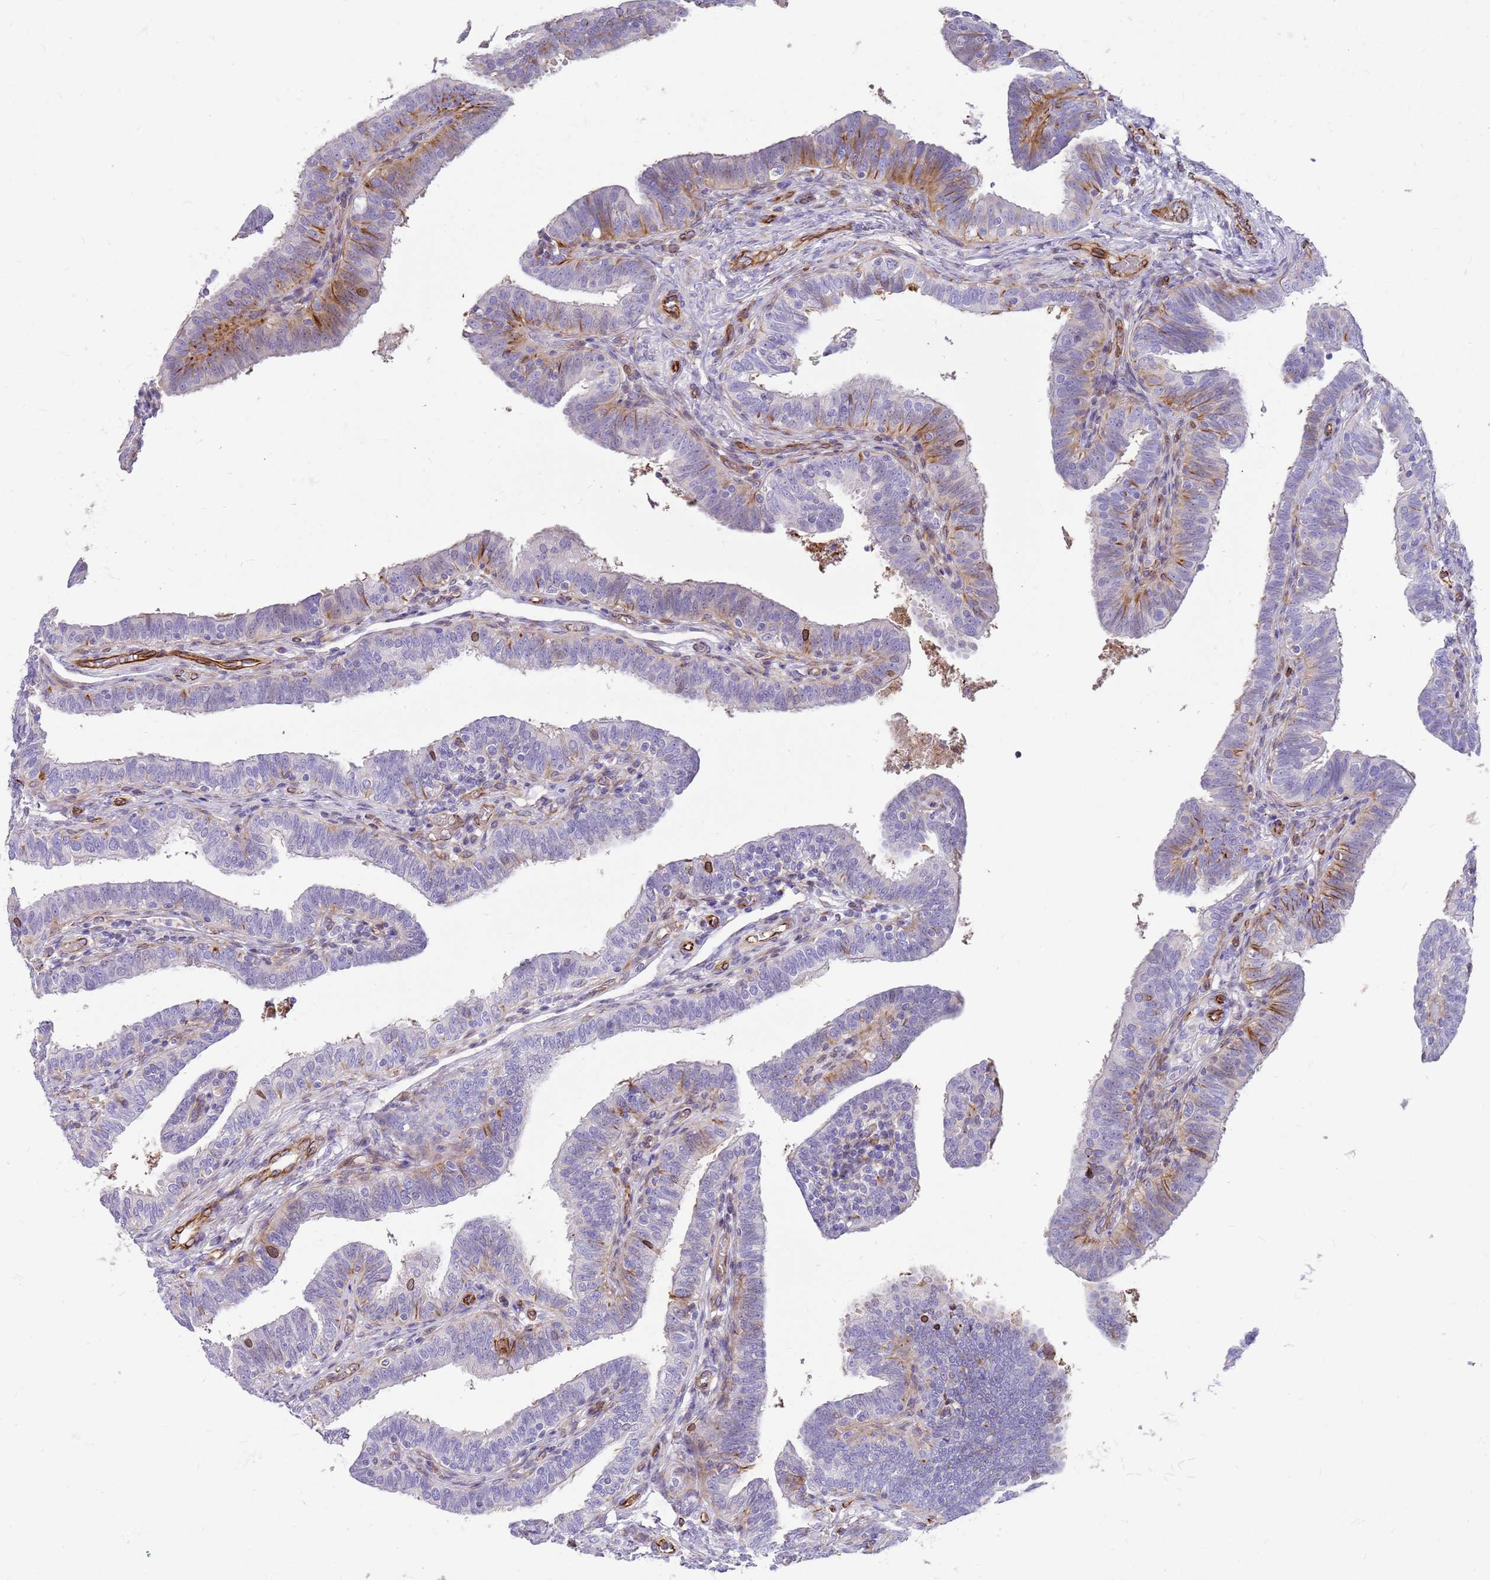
{"staining": {"intensity": "moderate", "quantity": "<25%", "location": "cytoplasmic/membranous"}, "tissue": "fallopian tube", "cell_type": "Glandular cells", "image_type": "normal", "snomed": [{"axis": "morphology", "description": "Normal tissue, NOS"}, {"axis": "topography", "description": "Fallopian tube"}], "caption": "There is low levels of moderate cytoplasmic/membranous expression in glandular cells of benign fallopian tube, as demonstrated by immunohistochemical staining (brown color).", "gene": "ZDHHC1", "patient": {"sex": "female", "age": 39}}